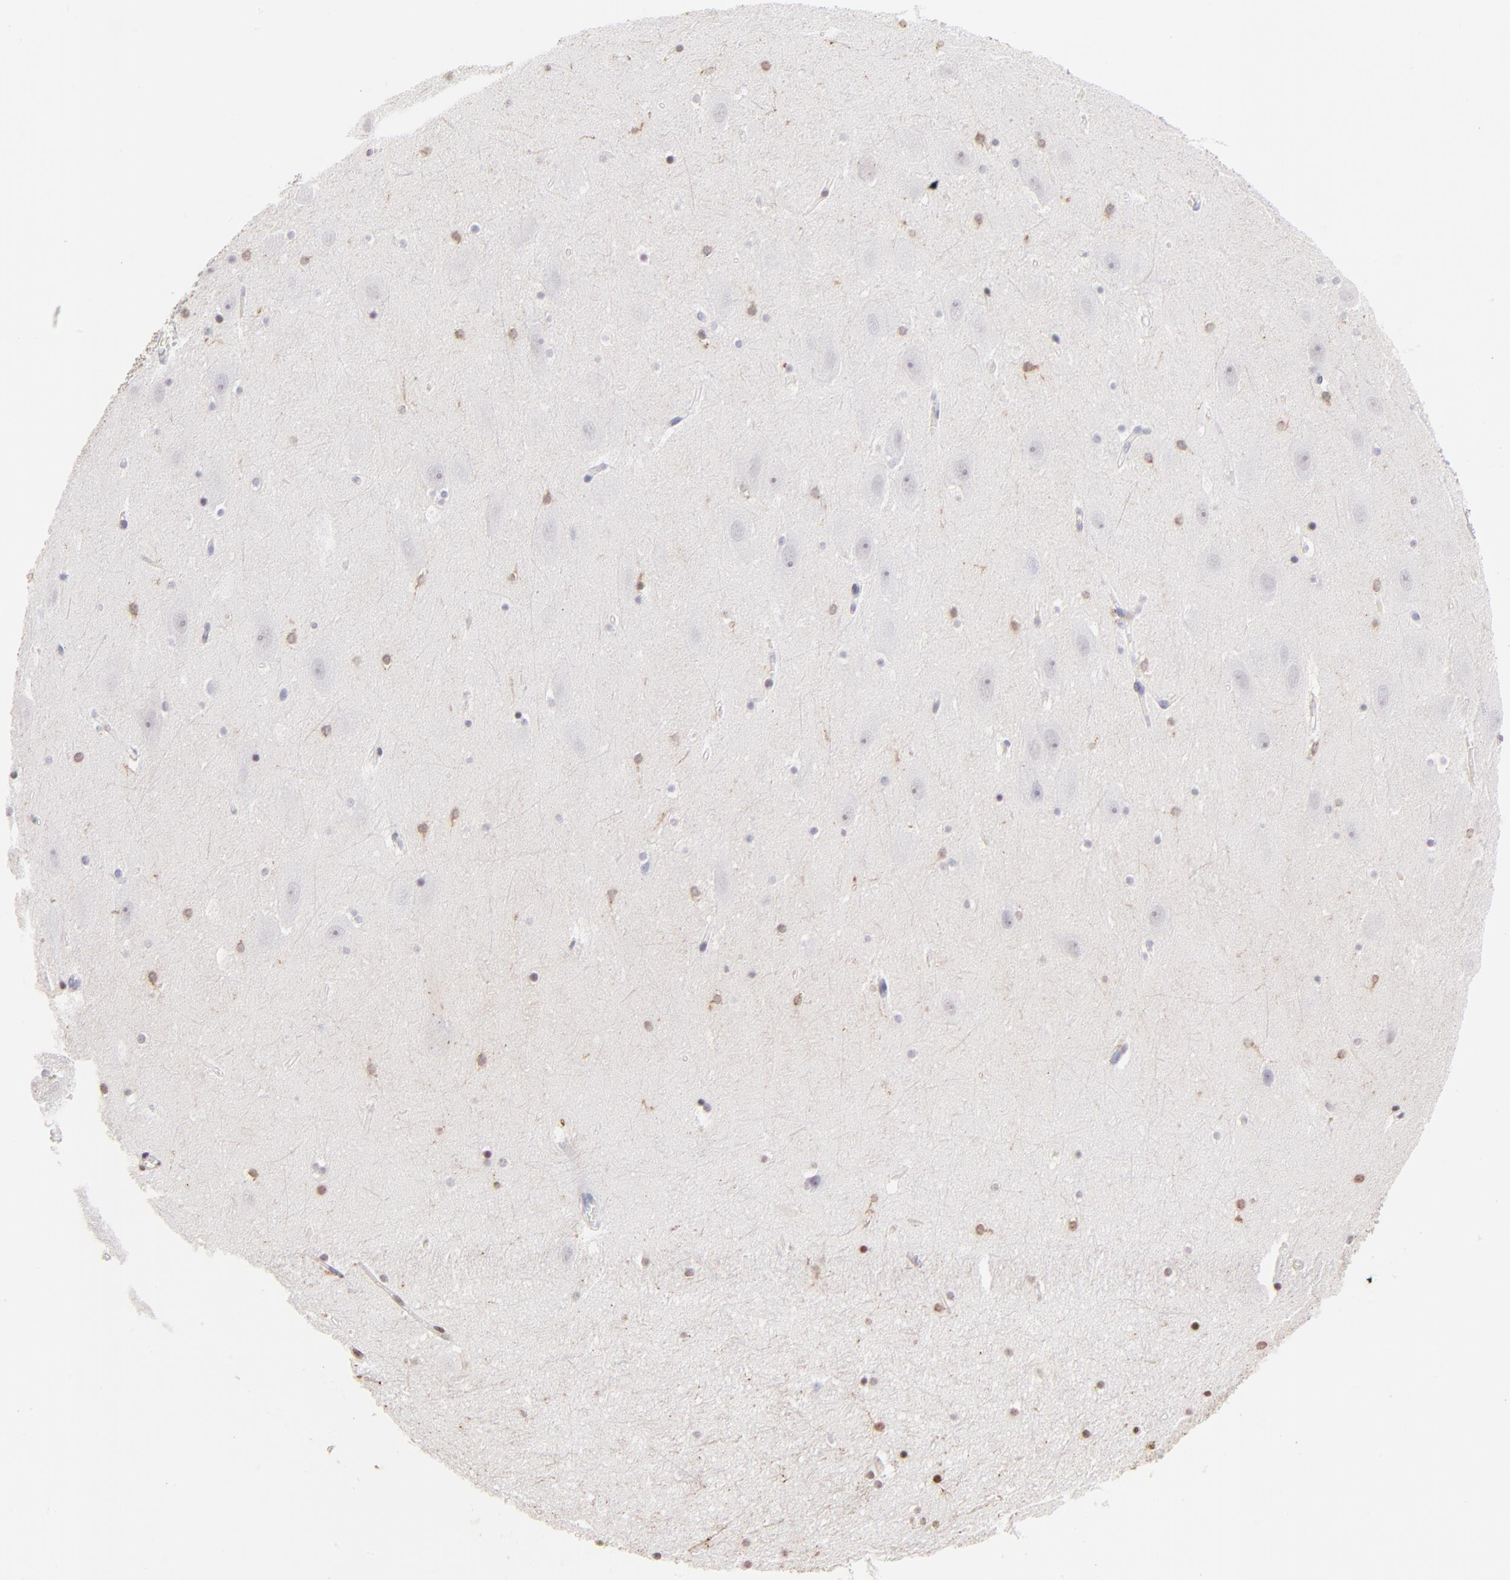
{"staining": {"intensity": "moderate", "quantity": "25%-75%", "location": "cytoplasmic/membranous"}, "tissue": "hippocampus", "cell_type": "Glial cells", "image_type": "normal", "snomed": [{"axis": "morphology", "description": "Normal tissue, NOS"}, {"axis": "topography", "description": "Hippocampus"}], "caption": "The immunohistochemical stain shows moderate cytoplasmic/membranous positivity in glial cells of benign hippocampus. (DAB IHC with brightfield microscopy, high magnification).", "gene": "IRAG2", "patient": {"sex": "male", "age": 45}}